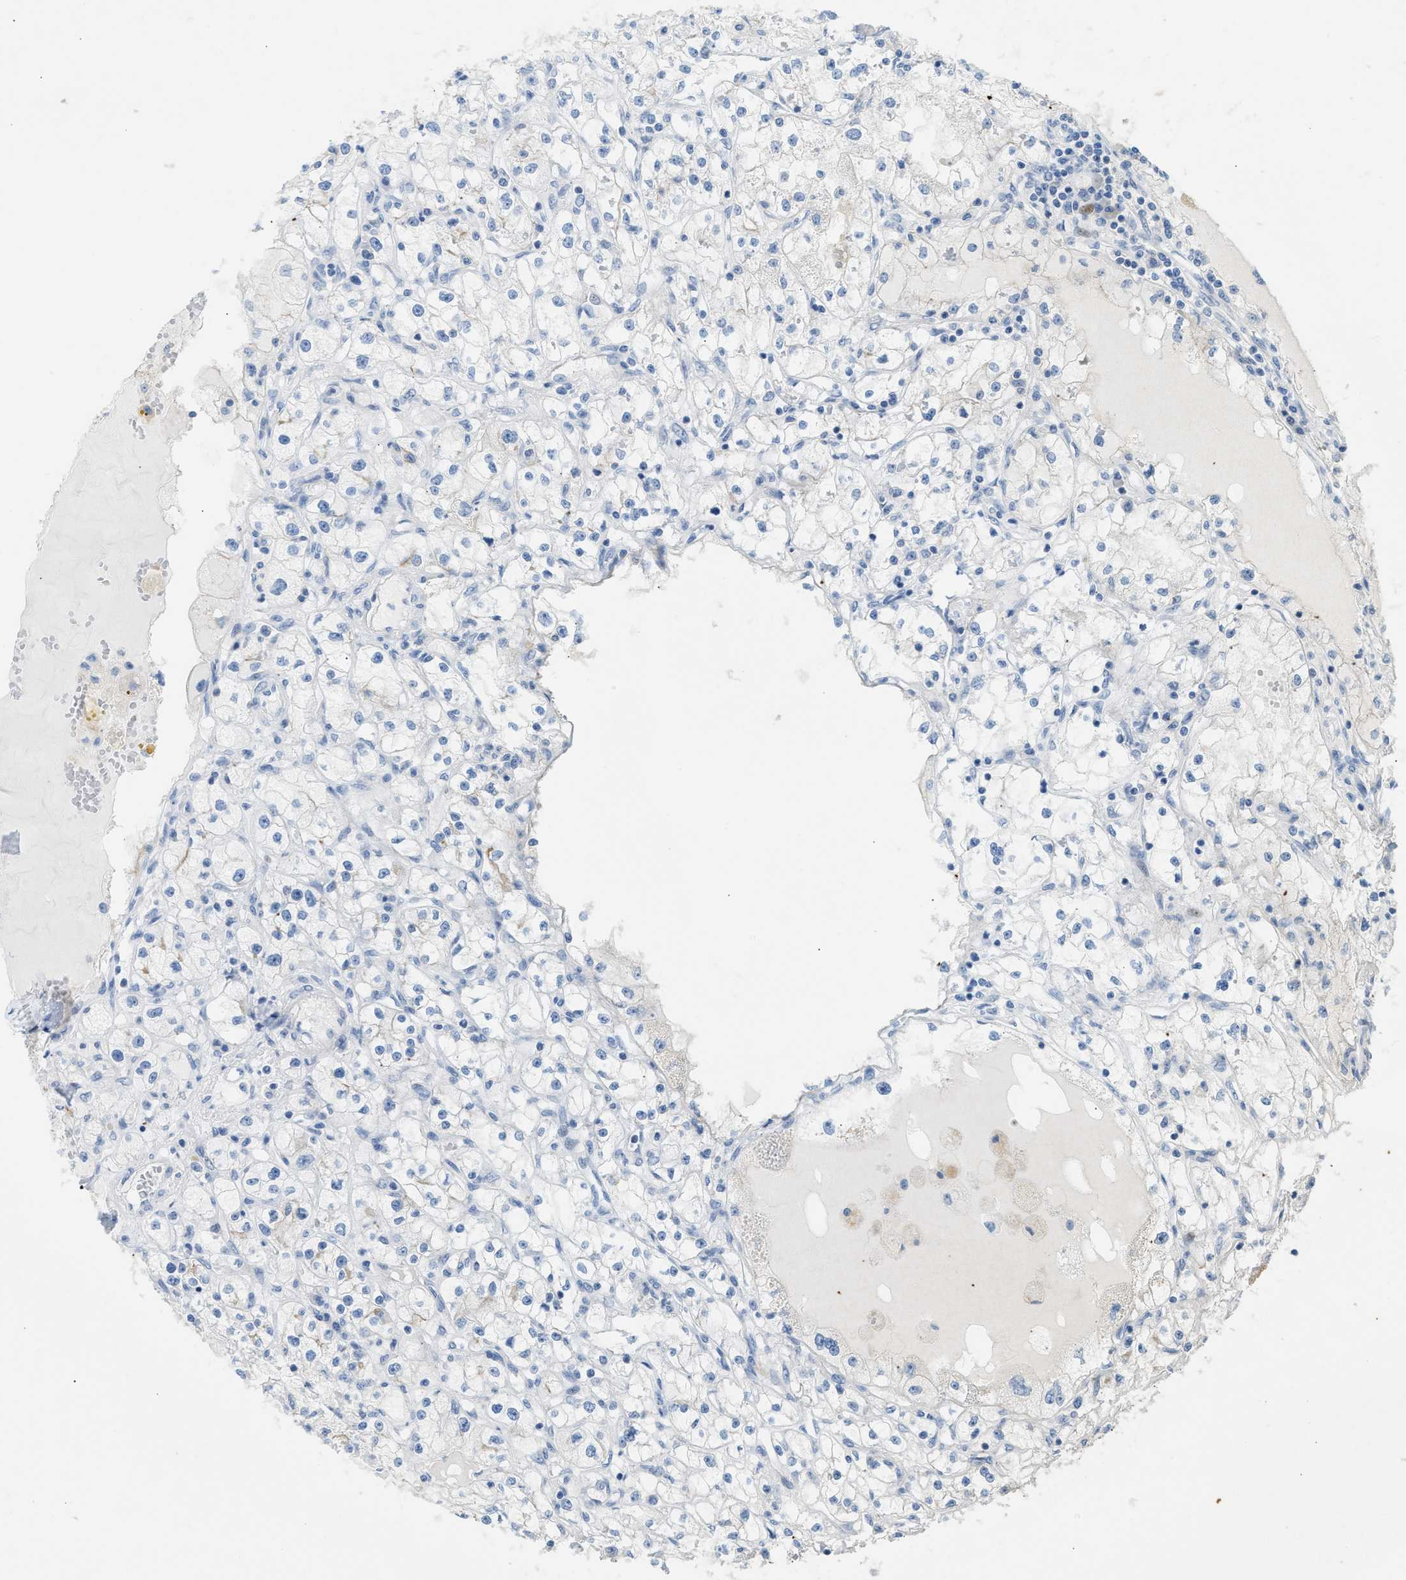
{"staining": {"intensity": "negative", "quantity": "none", "location": "none"}, "tissue": "renal cancer", "cell_type": "Tumor cells", "image_type": "cancer", "snomed": [{"axis": "morphology", "description": "Adenocarcinoma, NOS"}, {"axis": "topography", "description": "Kidney"}], "caption": "There is no significant staining in tumor cells of renal cancer.", "gene": "ERBB2", "patient": {"sex": "male", "age": 56}}